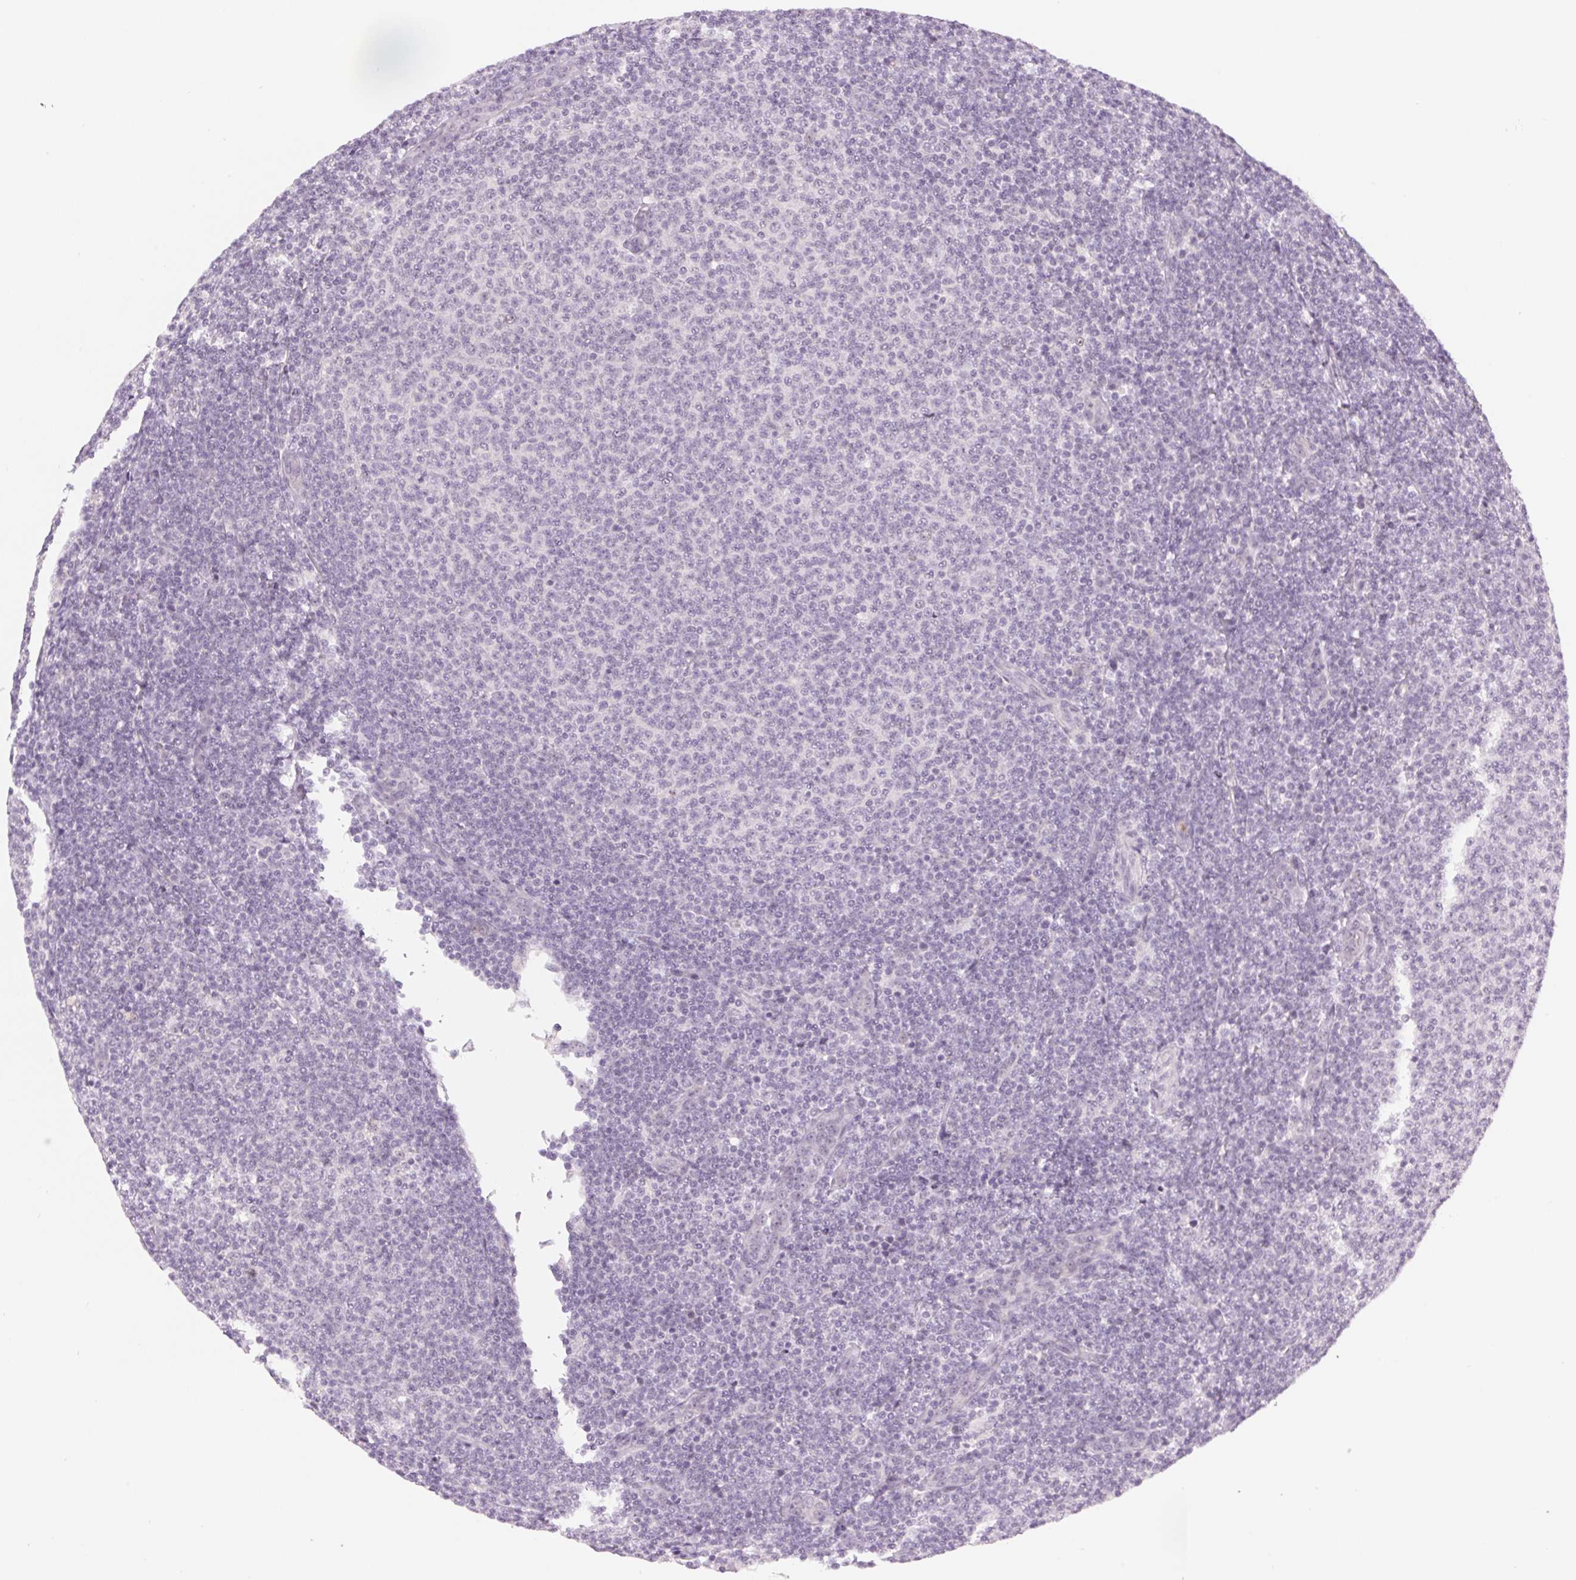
{"staining": {"intensity": "negative", "quantity": "none", "location": "none"}, "tissue": "lymphoma", "cell_type": "Tumor cells", "image_type": "cancer", "snomed": [{"axis": "morphology", "description": "Malignant lymphoma, non-Hodgkin's type, Low grade"}, {"axis": "topography", "description": "Lymph node"}], "caption": "Immunohistochemistry (IHC) of malignant lymphoma, non-Hodgkin's type (low-grade) exhibits no positivity in tumor cells.", "gene": "SGF29", "patient": {"sex": "male", "age": 66}}